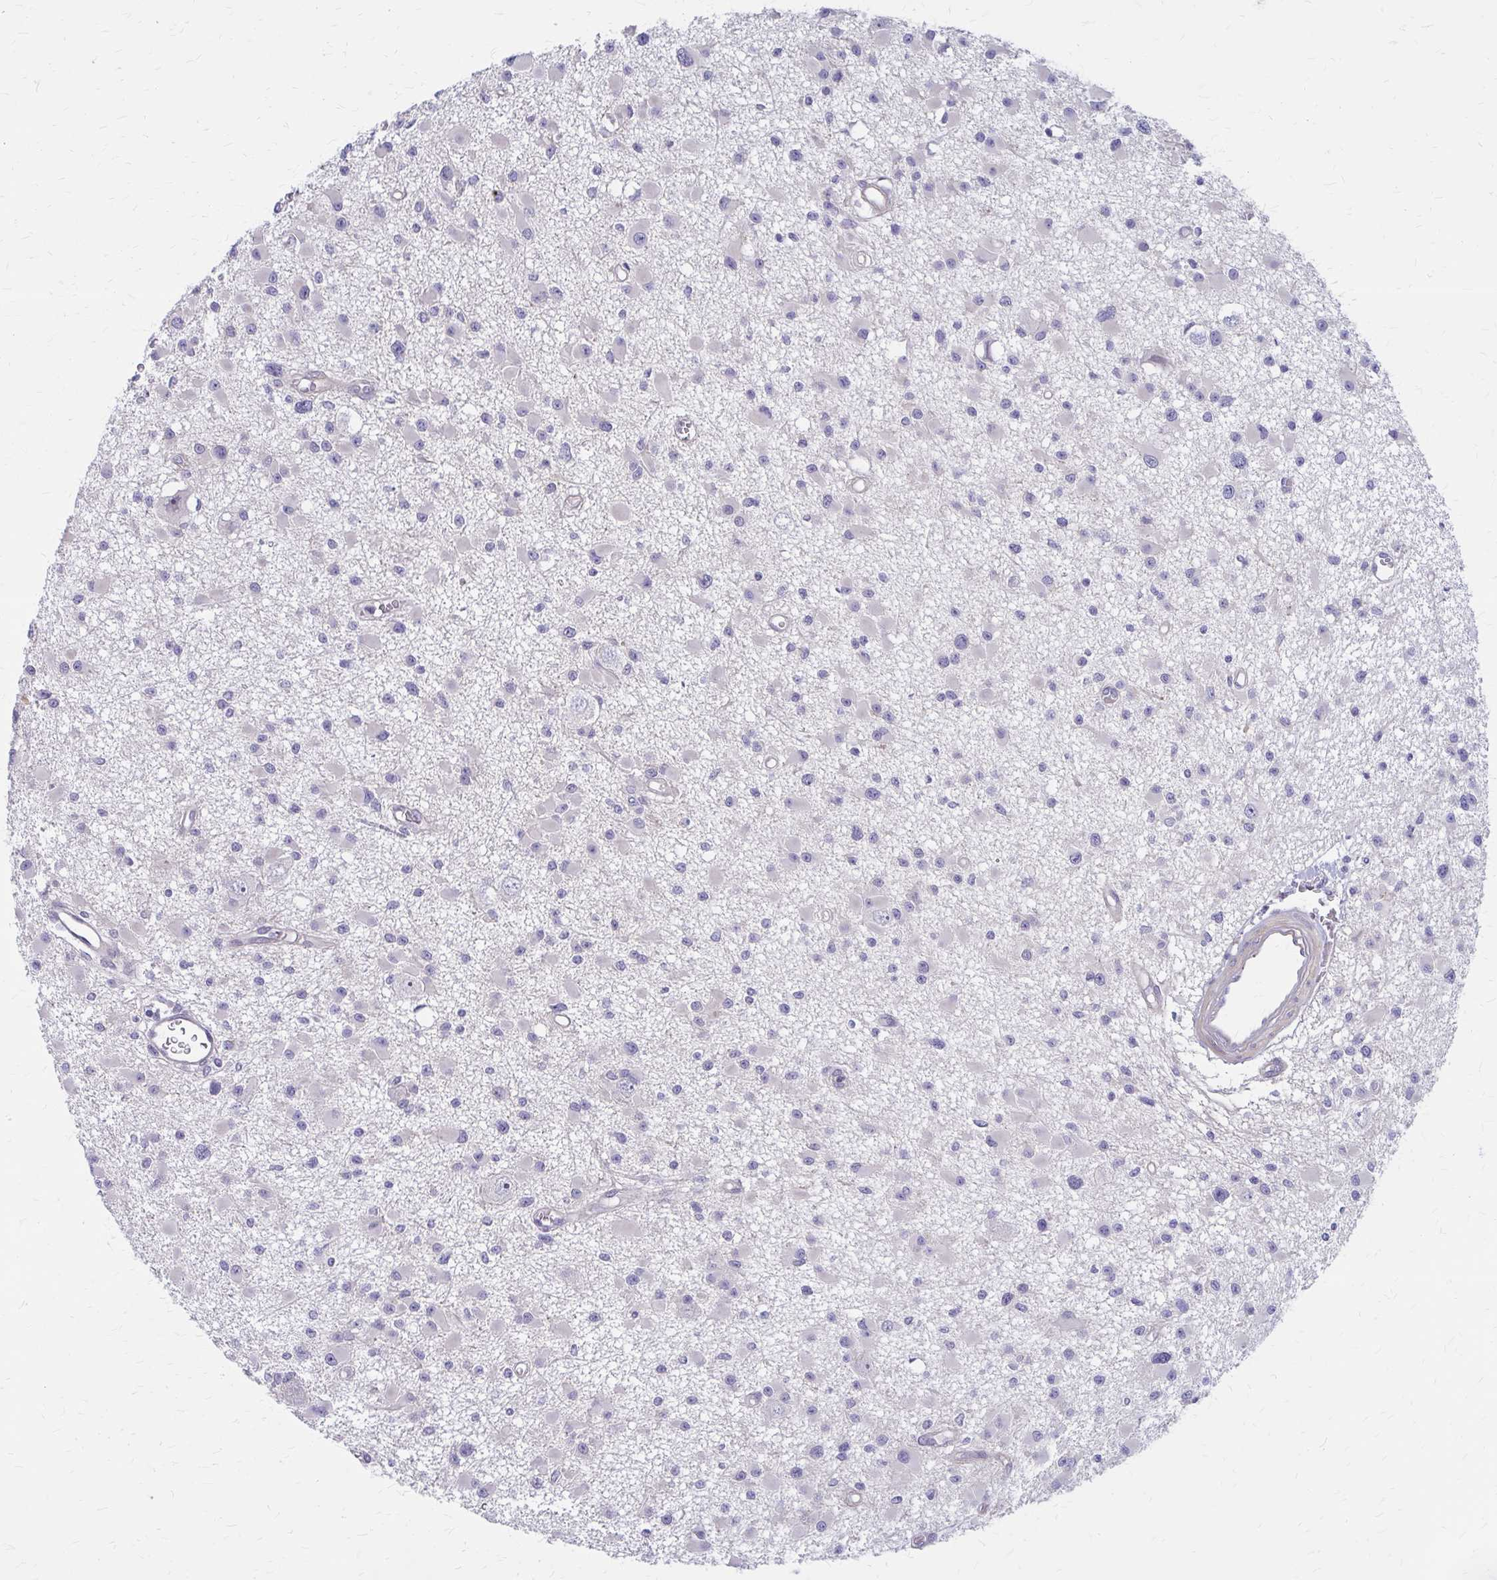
{"staining": {"intensity": "negative", "quantity": "none", "location": "none"}, "tissue": "glioma", "cell_type": "Tumor cells", "image_type": "cancer", "snomed": [{"axis": "morphology", "description": "Glioma, malignant, High grade"}, {"axis": "topography", "description": "Brain"}], "caption": "This image is of glioma stained with immunohistochemistry (IHC) to label a protein in brown with the nuclei are counter-stained blue. There is no staining in tumor cells.", "gene": "GLYATL2", "patient": {"sex": "male", "age": 54}}